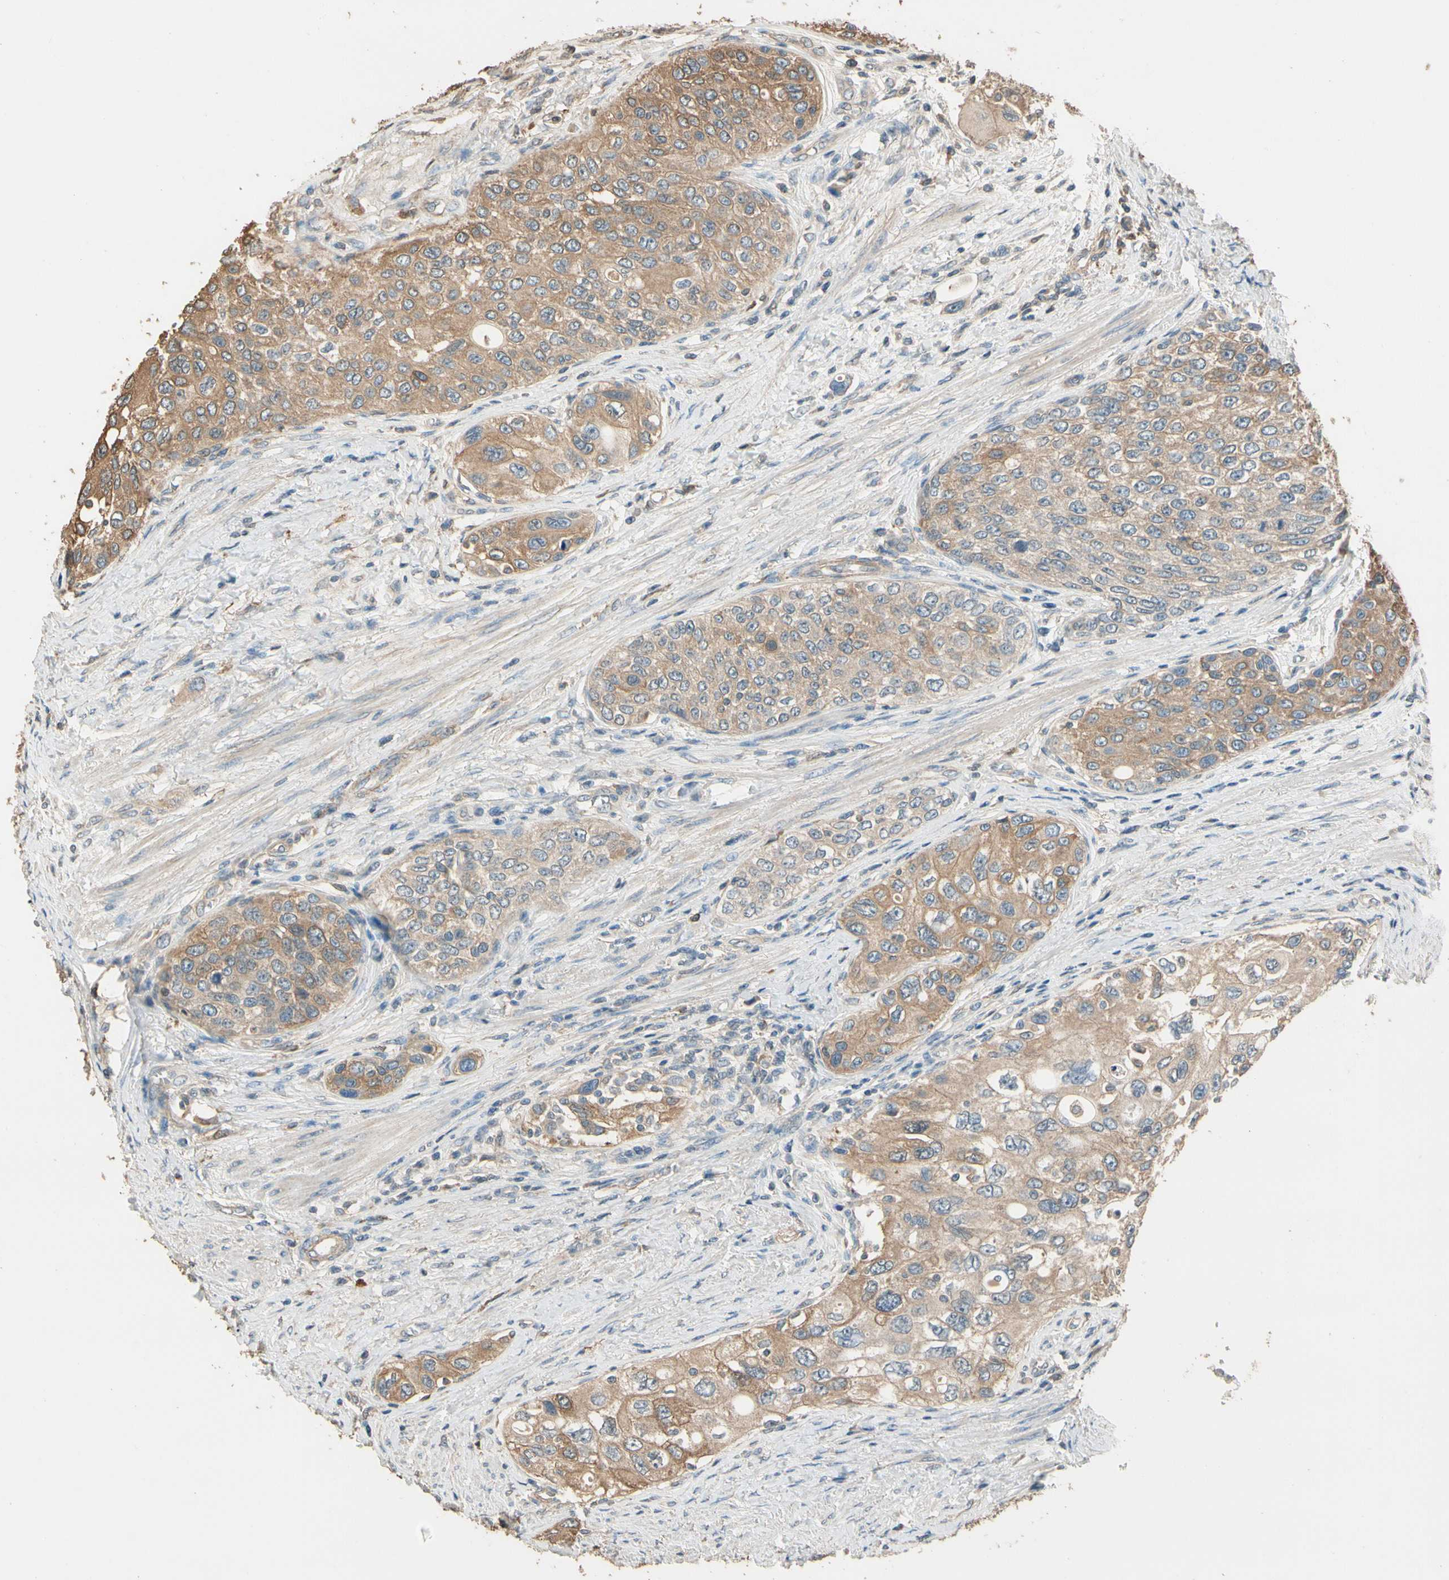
{"staining": {"intensity": "moderate", "quantity": ">75%", "location": "cytoplasmic/membranous"}, "tissue": "urothelial cancer", "cell_type": "Tumor cells", "image_type": "cancer", "snomed": [{"axis": "morphology", "description": "Urothelial carcinoma, High grade"}, {"axis": "topography", "description": "Urinary bladder"}], "caption": "This photomicrograph demonstrates urothelial cancer stained with immunohistochemistry (IHC) to label a protein in brown. The cytoplasmic/membranous of tumor cells show moderate positivity for the protein. Nuclei are counter-stained blue.", "gene": "CDH6", "patient": {"sex": "female", "age": 56}}